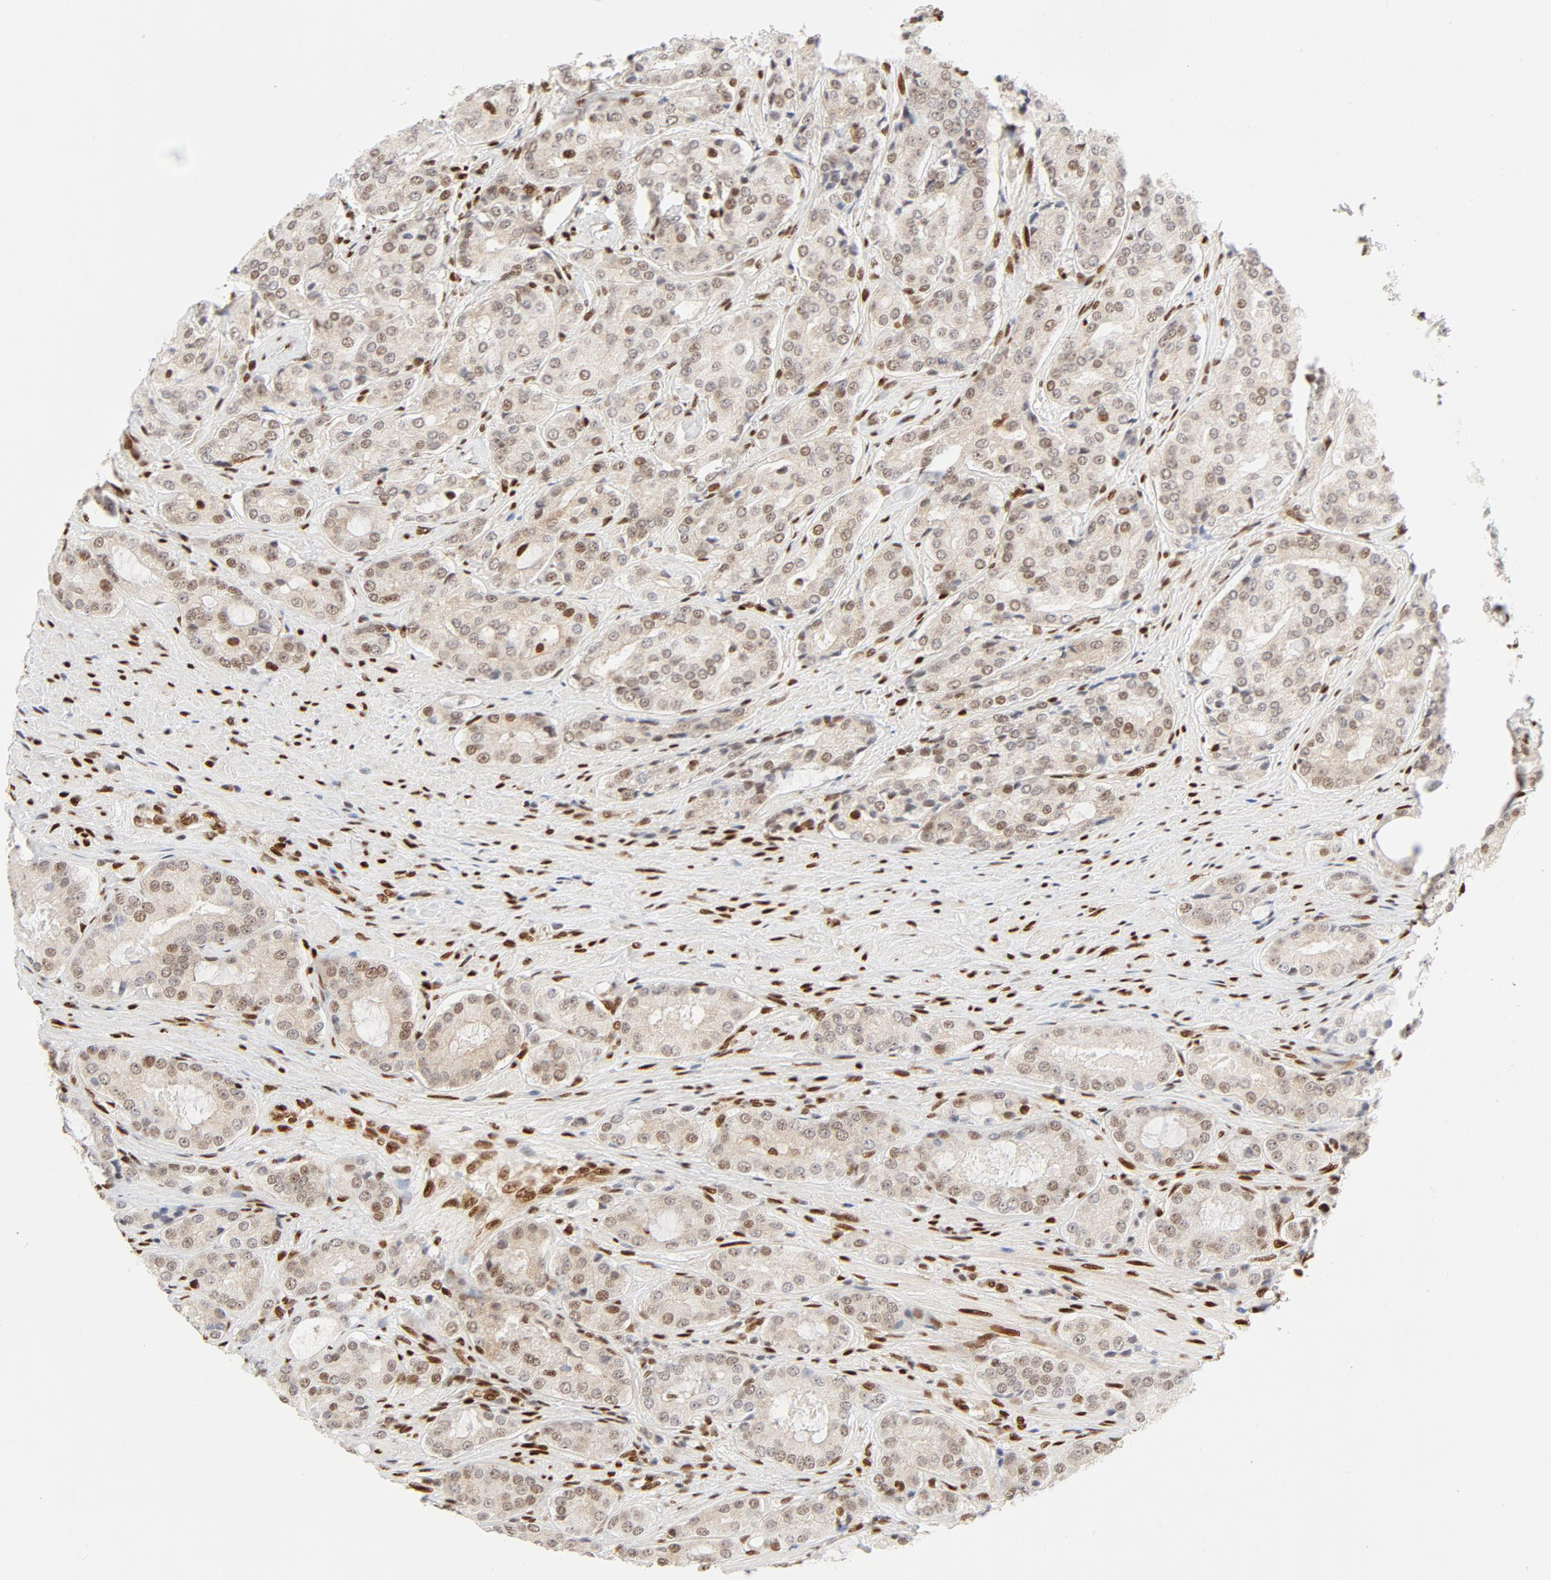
{"staining": {"intensity": "weak", "quantity": "<25%", "location": "nuclear"}, "tissue": "prostate cancer", "cell_type": "Tumor cells", "image_type": "cancer", "snomed": [{"axis": "morphology", "description": "Adenocarcinoma, High grade"}, {"axis": "topography", "description": "Prostate"}], "caption": "There is no significant expression in tumor cells of prostate cancer.", "gene": "MEF2A", "patient": {"sex": "male", "age": 72}}